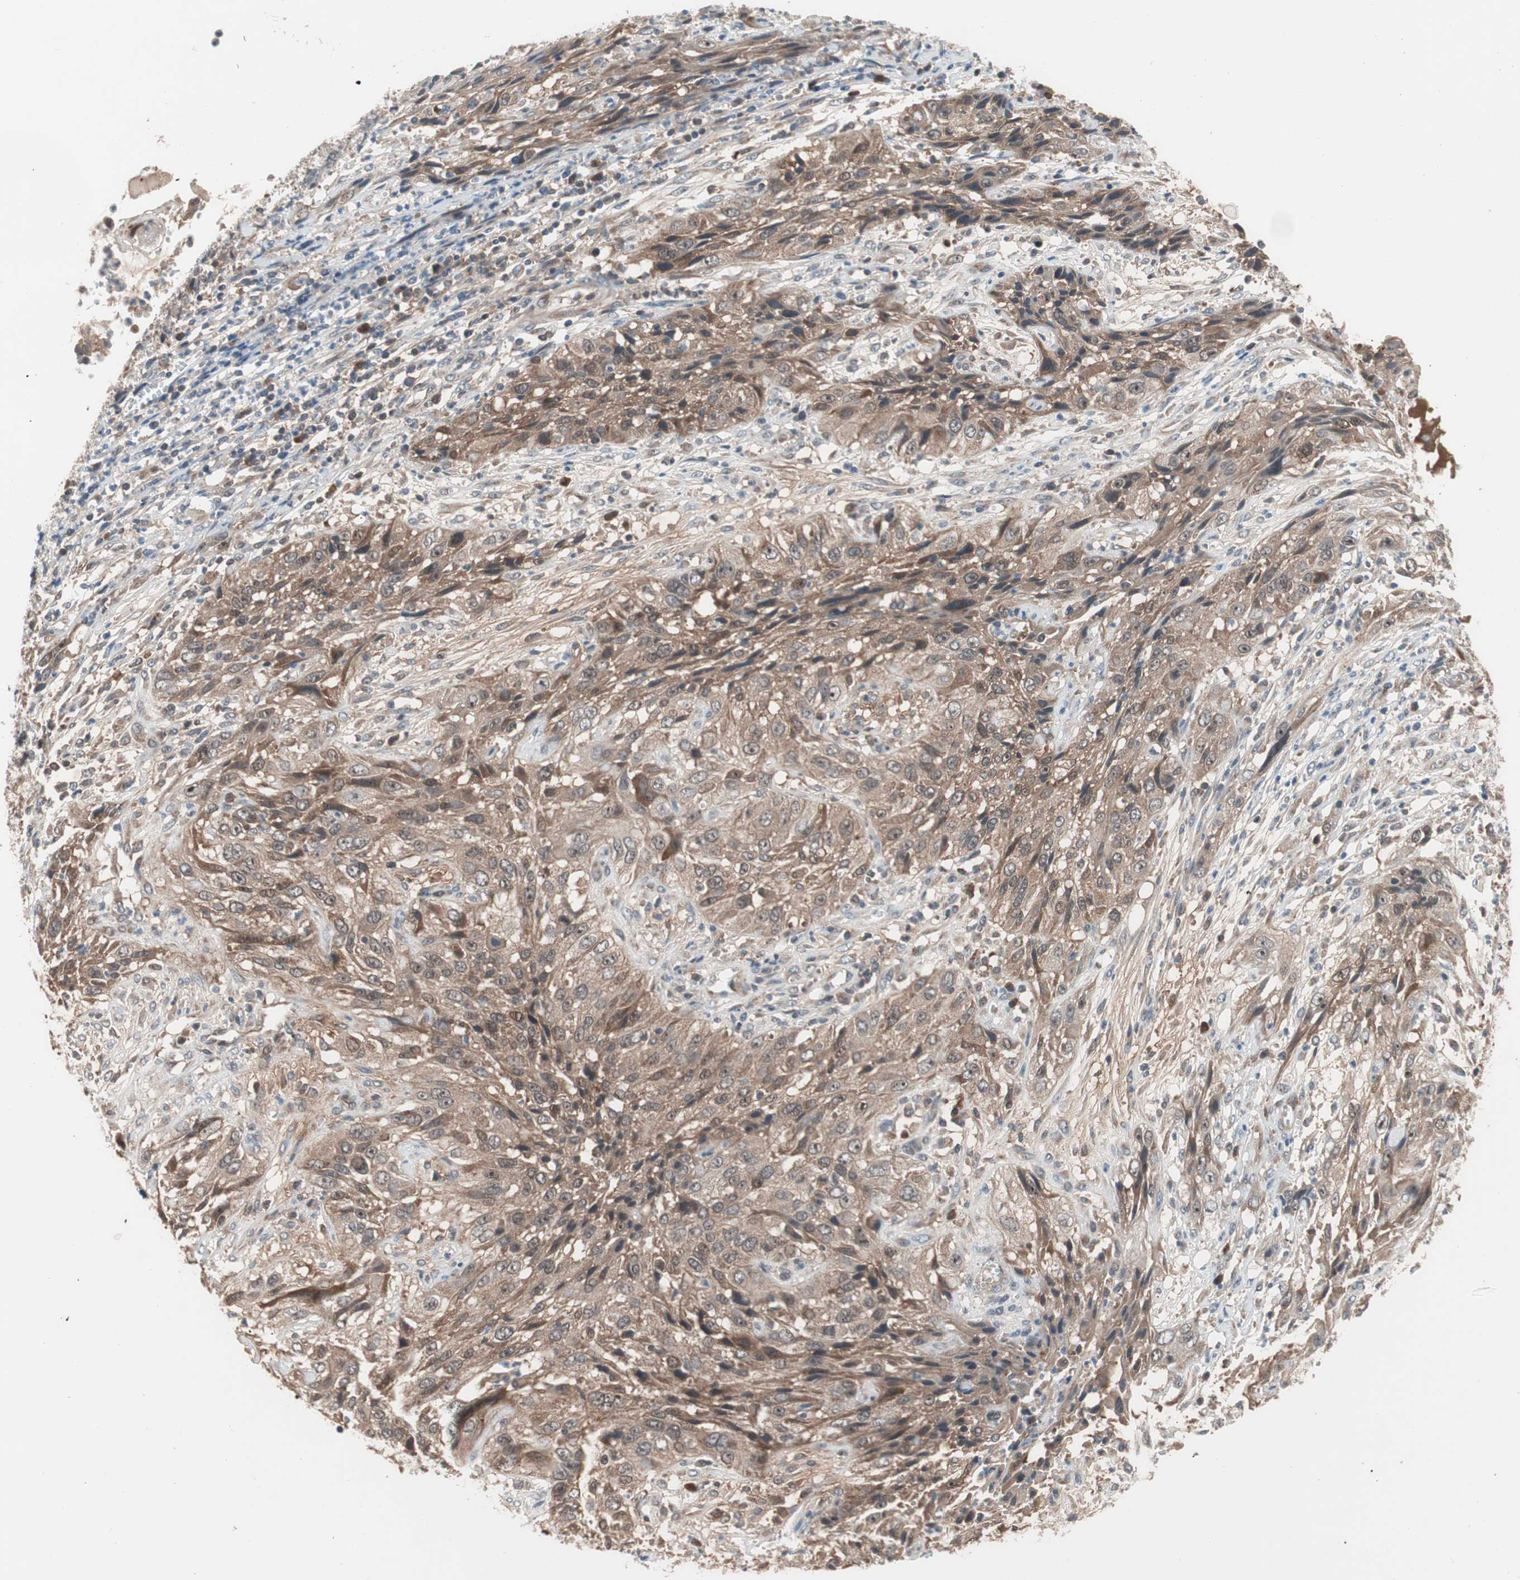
{"staining": {"intensity": "moderate", "quantity": ">75%", "location": "cytoplasmic/membranous,nuclear"}, "tissue": "cervical cancer", "cell_type": "Tumor cells", "image_type": "cancer", "snomed": [{"axis": "morphology", "description": "Squamous cell carcinoma, NOS"}, {"axis": "topography", "description": "Cervix"}], "caption": "Protein staining shows moderate cytoplasmic/membranous and nuclear staining in about >75% of tumor cells in cervical cancer. Immunohistochemistry (ihc) stains the protein in brown and the nuclei are stained blue.", "gene": "HMBS", "patient": {"sex": "female", "age": 32}}